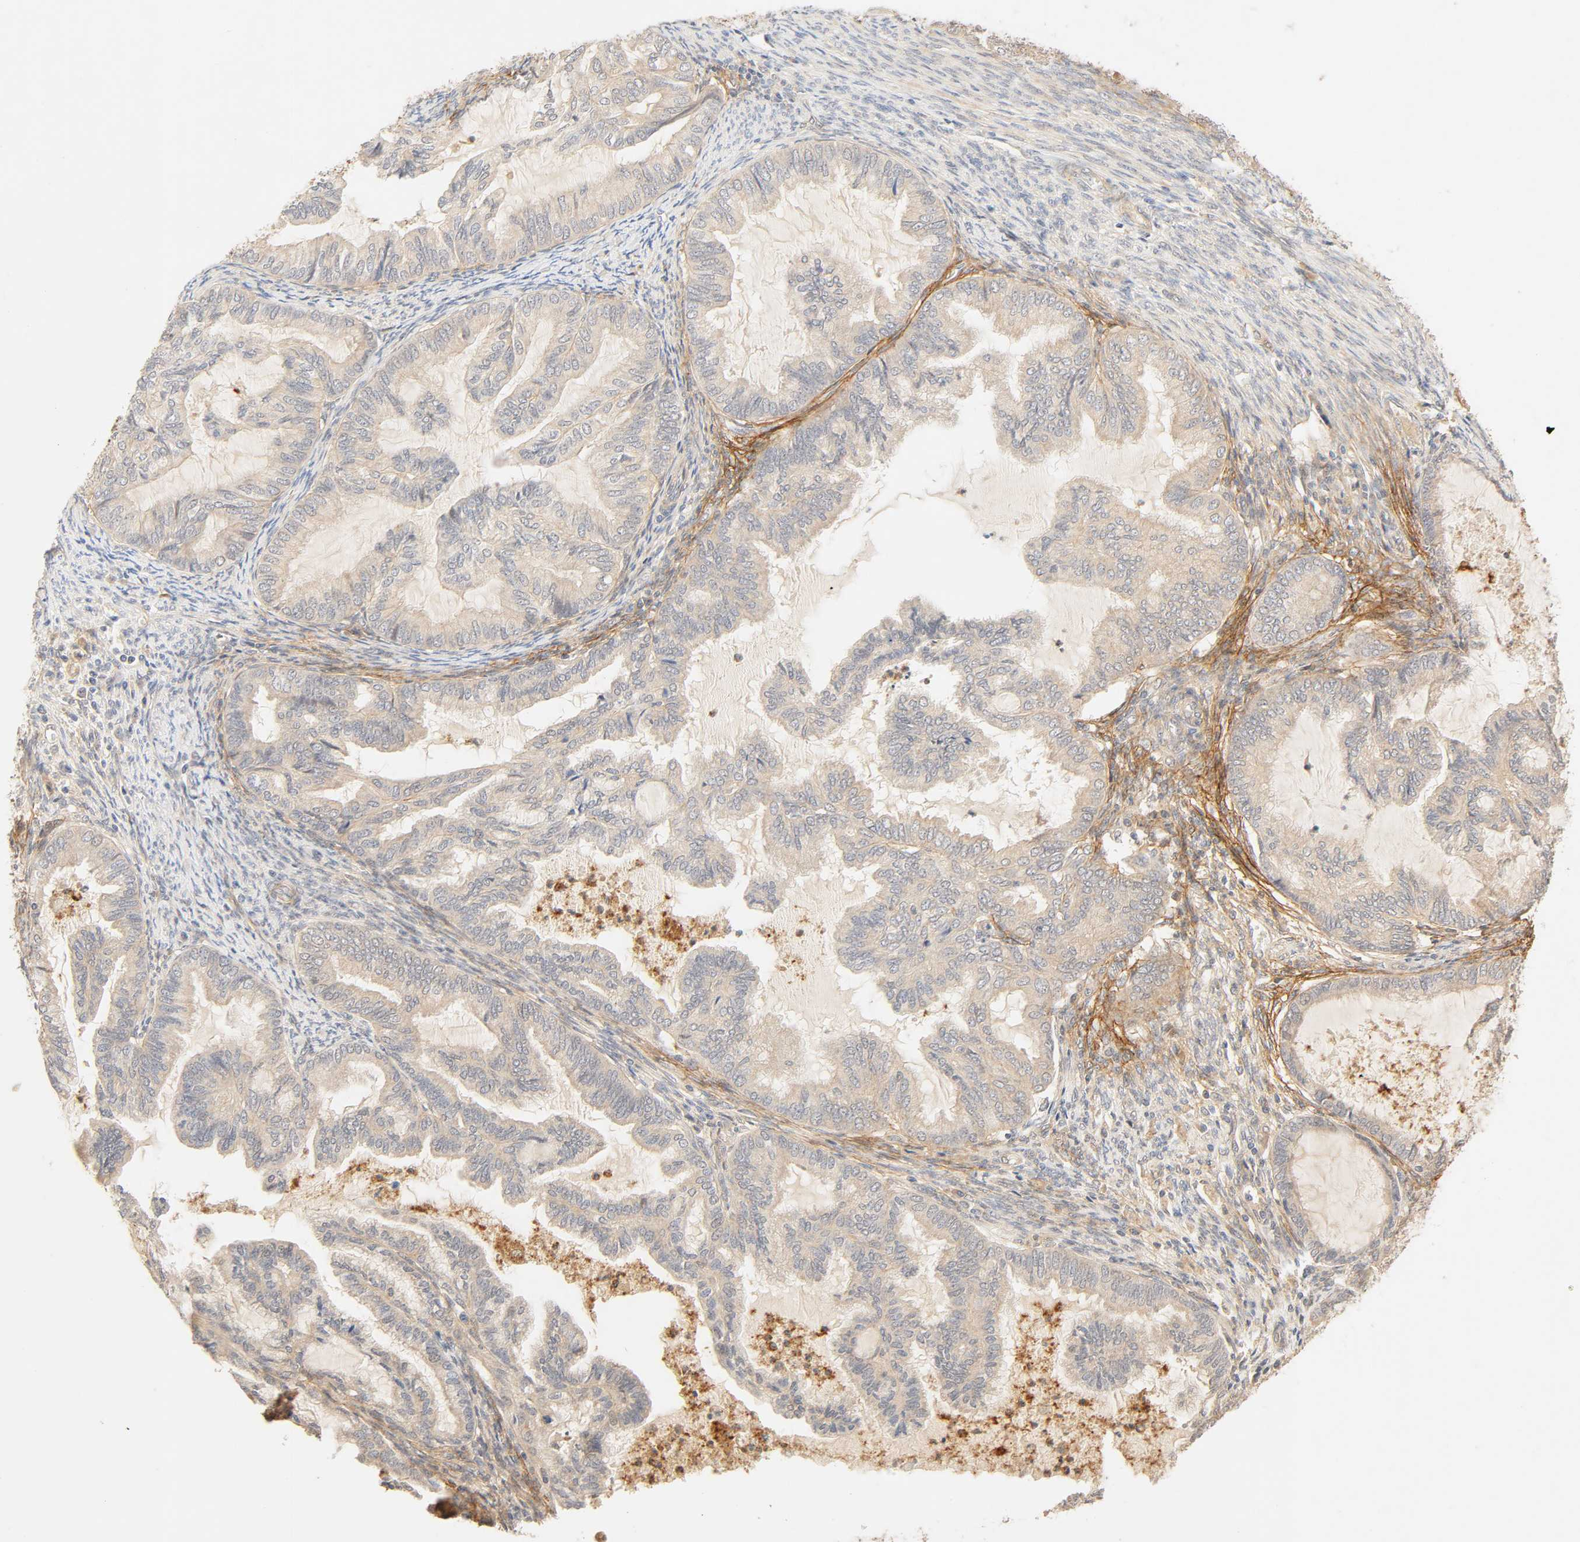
{"staining": {"intensity": "weak", "quantity": "25%-75%", "location": "cytoplasmic/membranous"}, "tissue": "cervical cancer", "cell_type": "Tumor cells", "image_type": "cancer", "snomed": [{"axis": "morphology", "description": "Normal tissue, NOS"}, {"axis": "morphology", "description": "Adenocarcinoma, NOS"}, {"axis": "topography", "description": "Cervix"}, {"axis": "topography", "description": "Endometrium"}], "caption": "Immunohistochemical staining of human adenocarcinoma (cervical) reveals low levels of weak cytoplasmic/membranous protein expression in about 25%-75% of tumor cells.", "gene": "CACNA1G", "patient": {"sex": "female", "age": 86}}